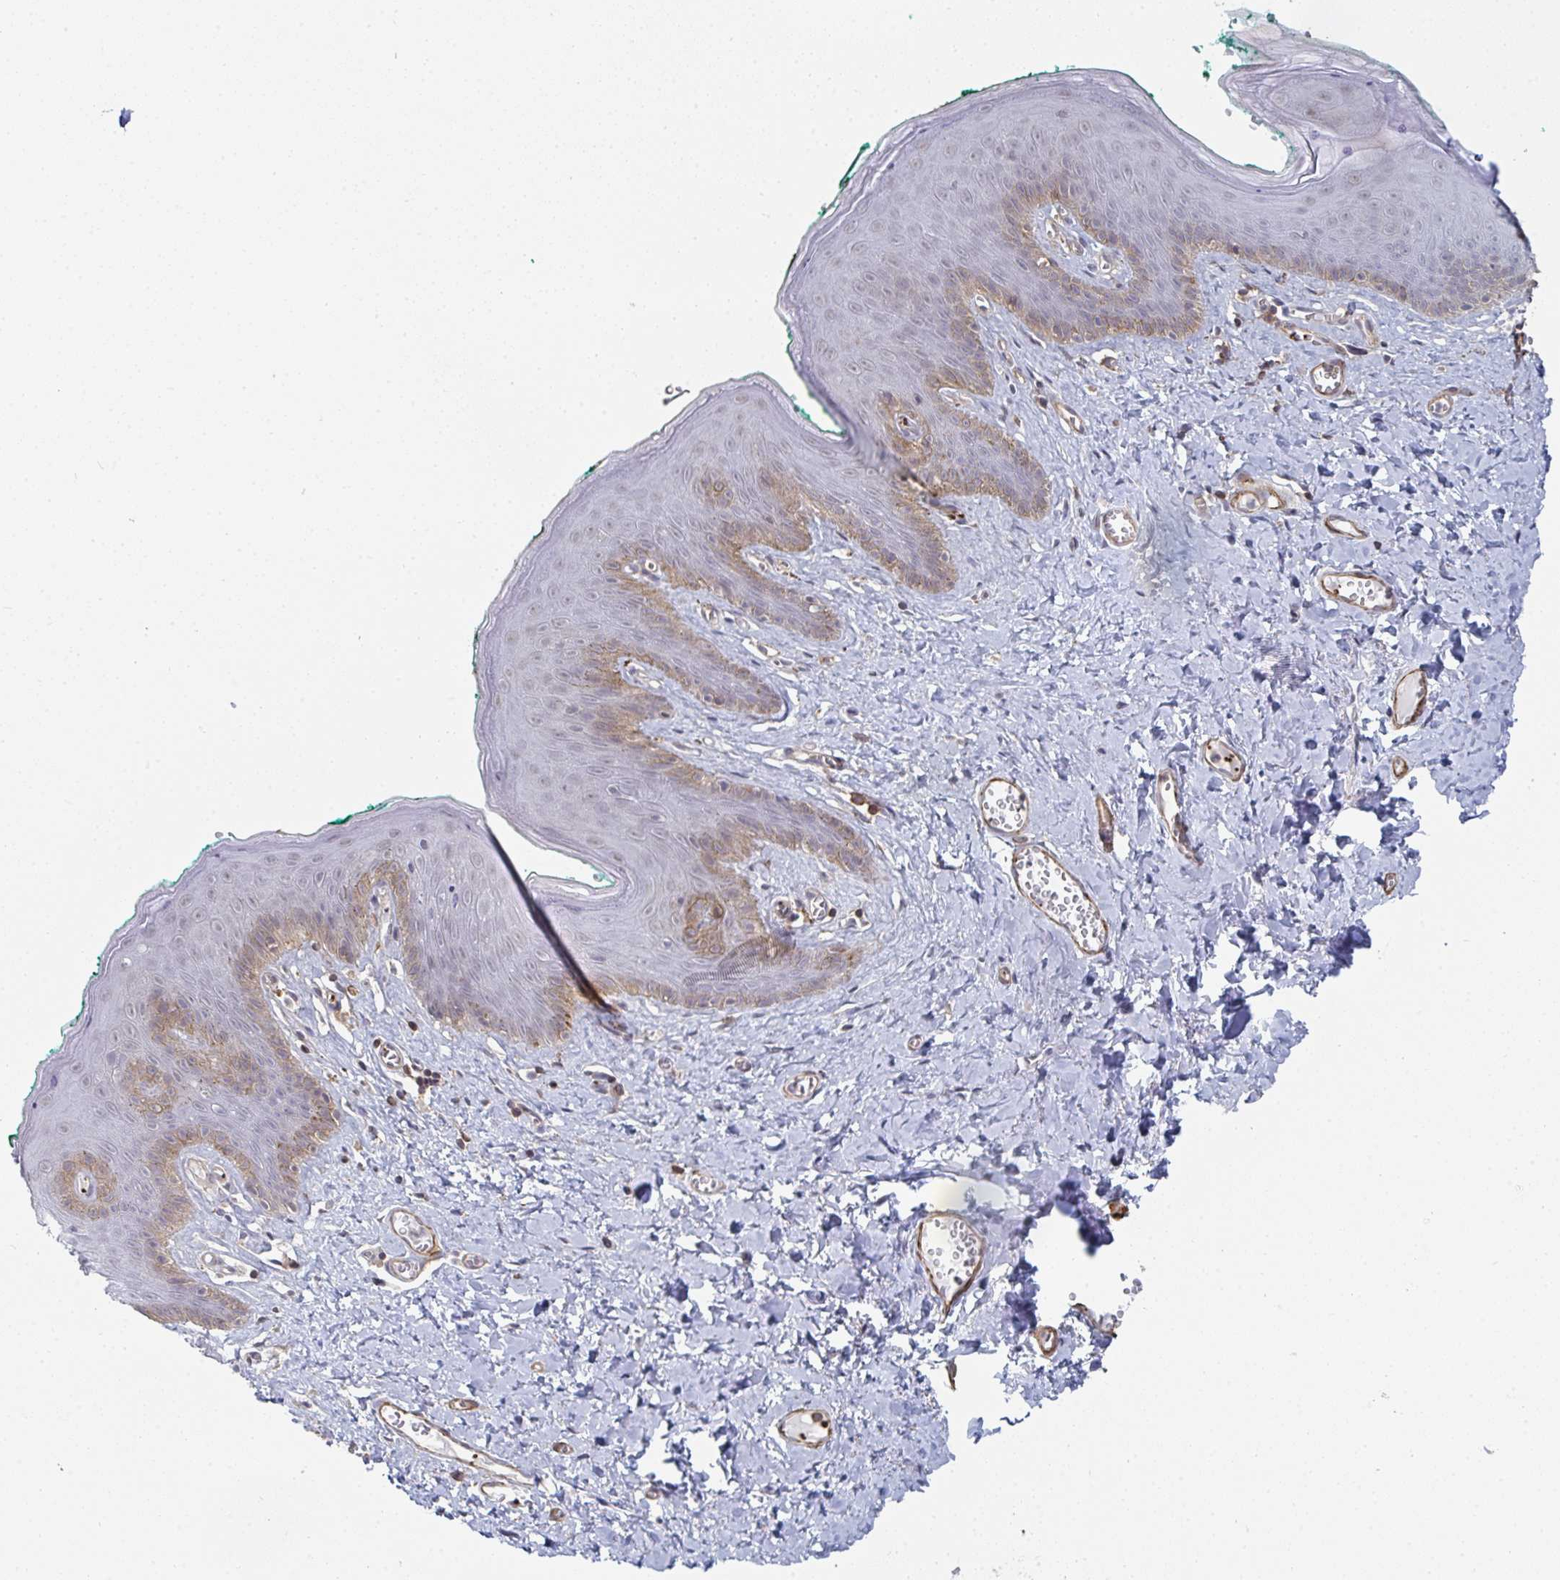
{"staining": {"intensity": "moderate", "quantity": "<25%", "location": "cytoplasmic/membranous"}, "tissue": "skin", "cell_type": "Epidermal cells", "image_type": "normal", "snomed": [{"axis": "morphology", "description": "Normal tissue, NOS"}, {"axis": "topography", "description": "Vulva"}, {"axis": "topography", "description": "Peripheral nerve tissue"}], "caption": "Skin stained with a brown dye displays moderate cytoplasmic/membranous positive expression in approximately <25% of epidermal cells.", "gene": "NEURL4", "patient": {"sex": "female", "age": 66}}